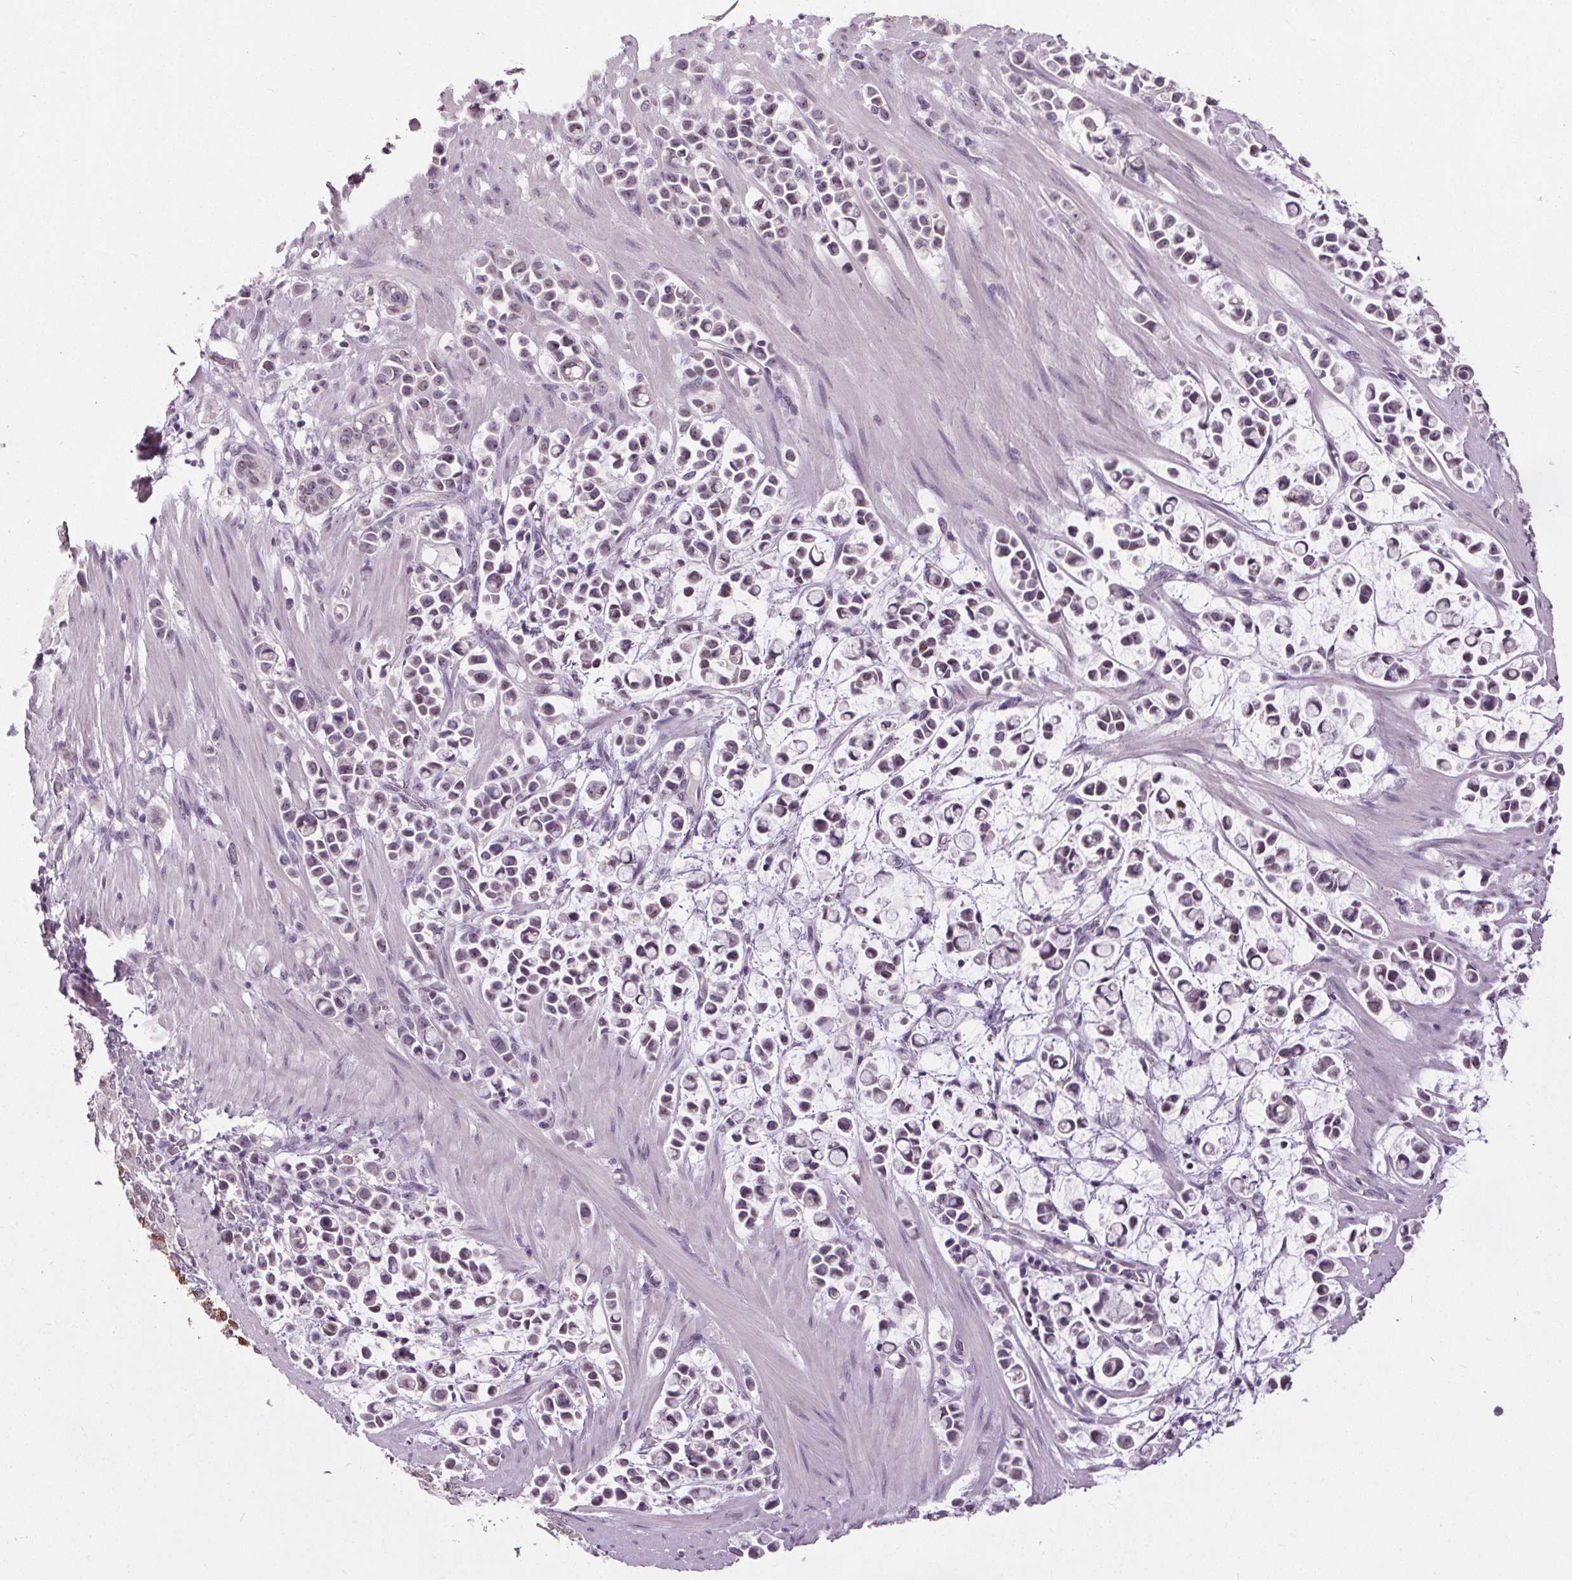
{"staining": {"intensity": "weak", "quantity": "<25%", "location": "nuclear"}, "tissue": "stomach cancer", "cell_type": "Tumor cells", "image_type": "cancer", "snomed": [{"axis": "morphology", "description": "Adenocarcinoma, NOS"}, {"axis": "topography", "description": "Stomach"}], "caption": "Micrograph shows no protein expression in tumor cells of stomach cancer tissue. (Stains: DAB (3,3'-diaminobenzidine) immunohistochemistry with hematoxylin counter stain, Microscopy: brightfield microscopy at high magnification).", "gene": "SLC2A9", "patient": {"sex": "male", "age": 82}}